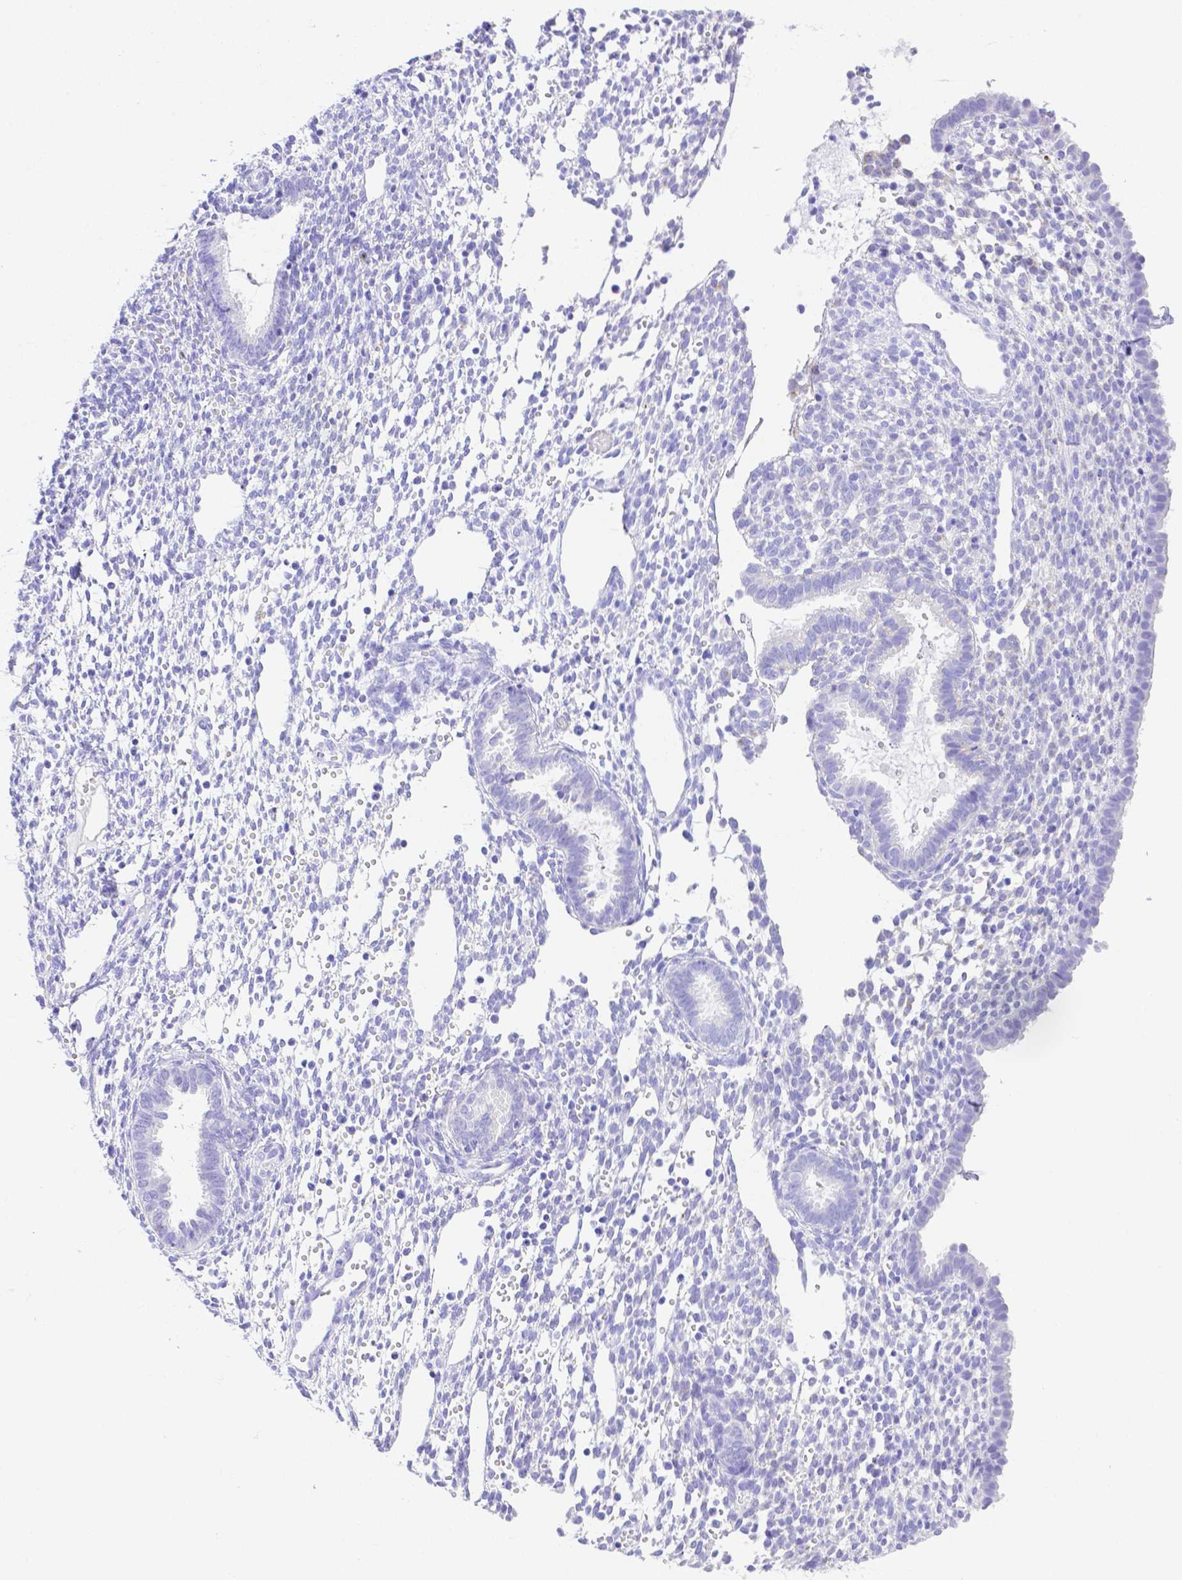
{"staining": {"intensity": "negative", "quantity": "none", "location": "none"}, "tissue": "endometrium", "cell_type": "Cells in endometrial stroma", "image_type": "normal", "snomed": [{"axis": "morphology", "description": "Normal tissue, NOS"}, {"axis": "topography", "description": "Endometrium"}], "caption": "Immunohistochemistry image of benign endometrium: endometrium stained with DAB displays no significant protein positivity in cells in endometrial stroma.", "gene": "SMR3A", "patient": {"sex": "female", "age": 36}}